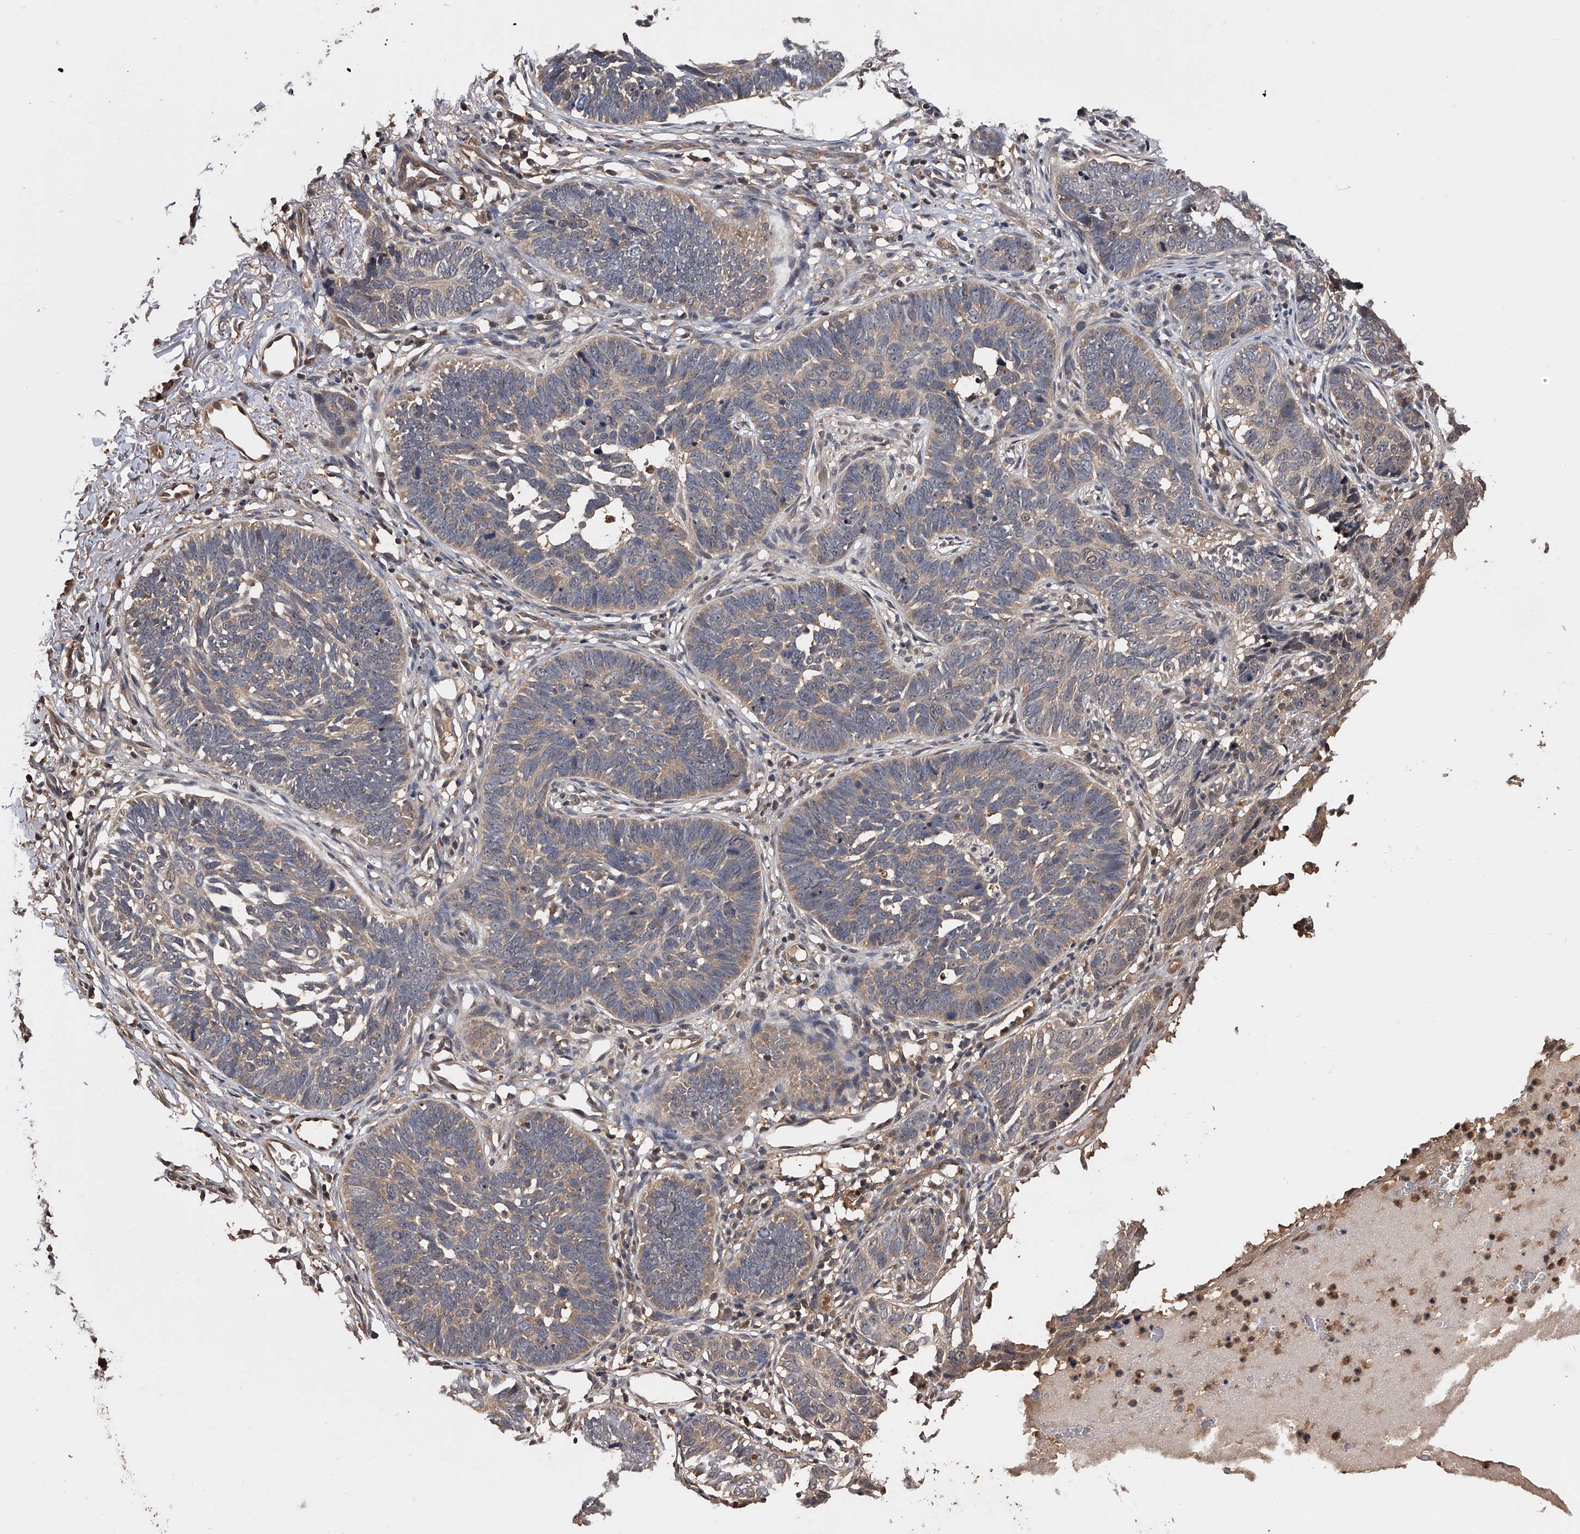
{"staining": {"intensity": "weak", "quantity": "<25%", "location": "cytoplasmic/membranous"}, "tissue": "skin cancer", "cell_type": "Tumor cells", "image_type": "cancer", "snomed": [{"axis": "morphology", "description": "Normal tissue, NOS"}, {"axis": "morphology", "description": "Basal cell carcinoma"}, {"axis": "topography", "description": "Skin"}], "caption": "IHC histopathology image of skin cancer (basal cell carcinoma) stained for a protein (brown), which demonstrates no staining in tumor cells.", "gene": "EFCAB7", "patient": {"sex": "male", "age": 77}}